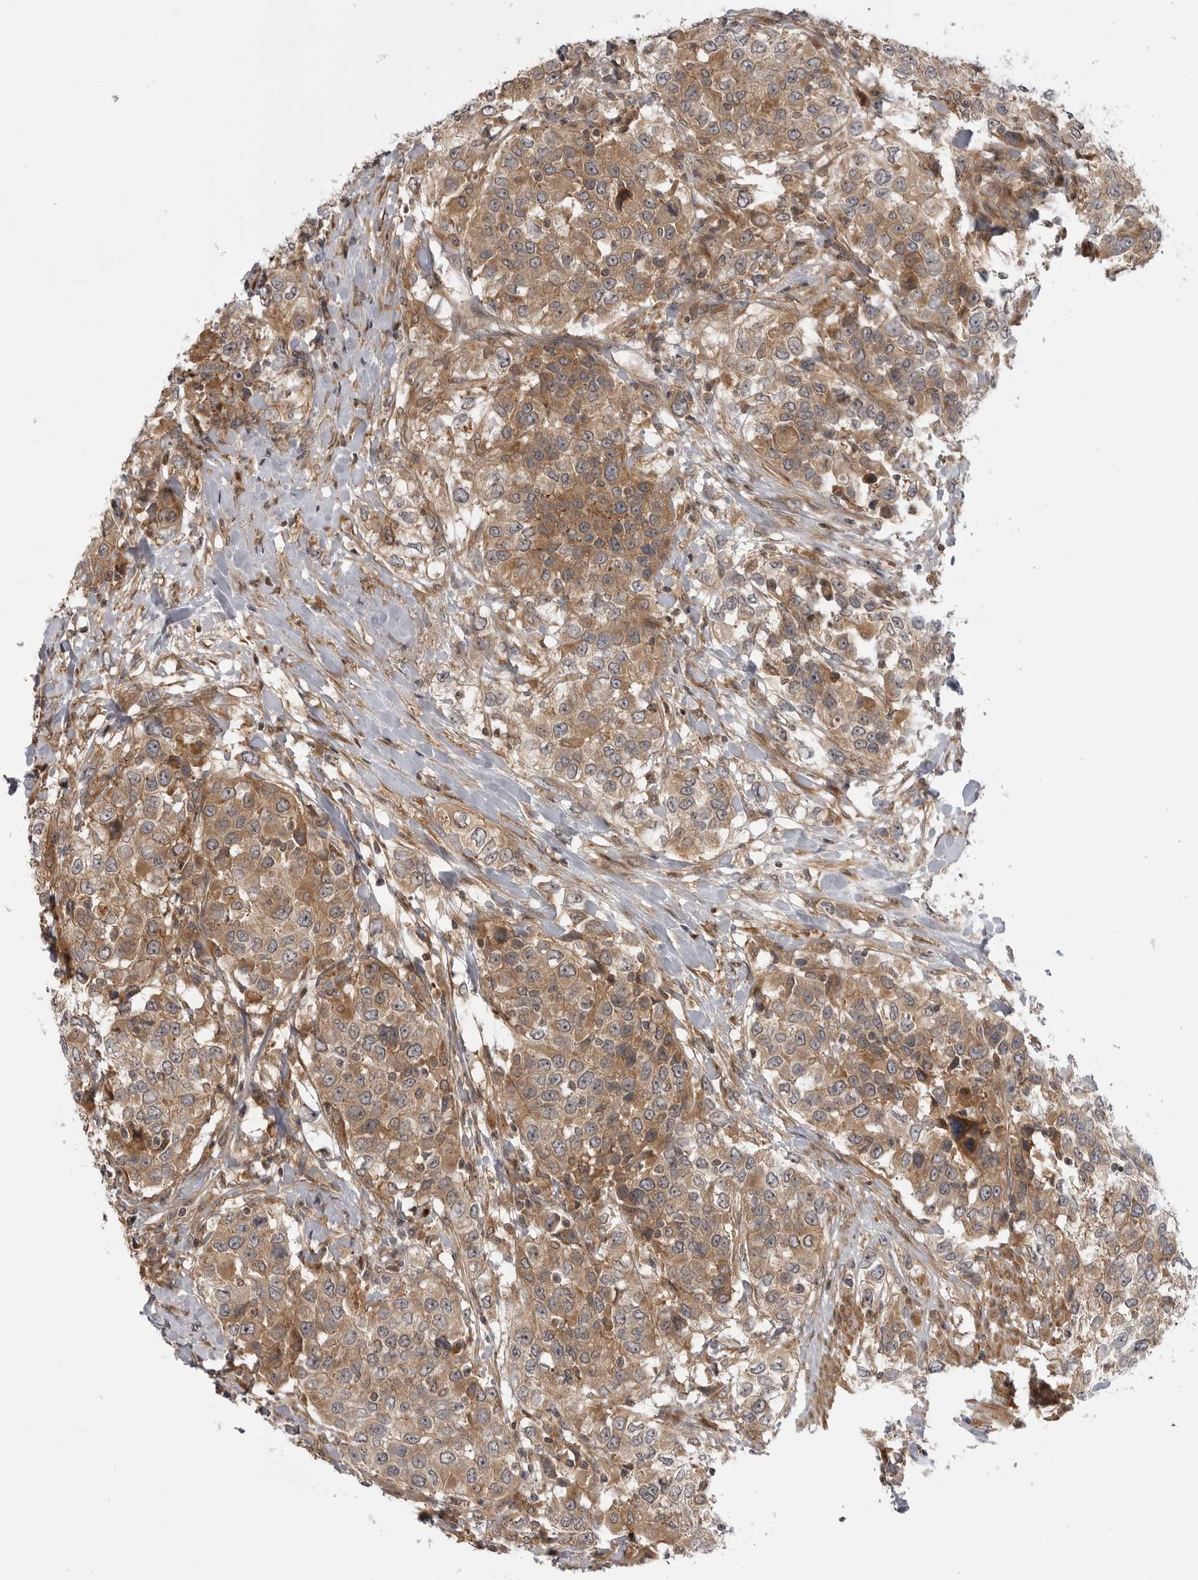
{"staining": {"intensity": "moderate", "quantity": ">75%", "location": "cytoplasmic/membranous"}, "tissue": "urothelial cancer", "cell_type": "Tumor cells", "image_type": "cancer", "snomed": [{"axis": "morphology", "description": "Urothelial carcinoma, High grade"}, {"axis": "topography", "description": "Urinary bladder"}], "caption": "A micrograph showing moderate cytoplasmic/membranous expression in approximately >75% of tumor cells in high-grade urothelial carcinoma, as visualized by brown immunohistochemical staining.", "gene": "LRRC45", "patient": {"sex": "female", "age": 80}}